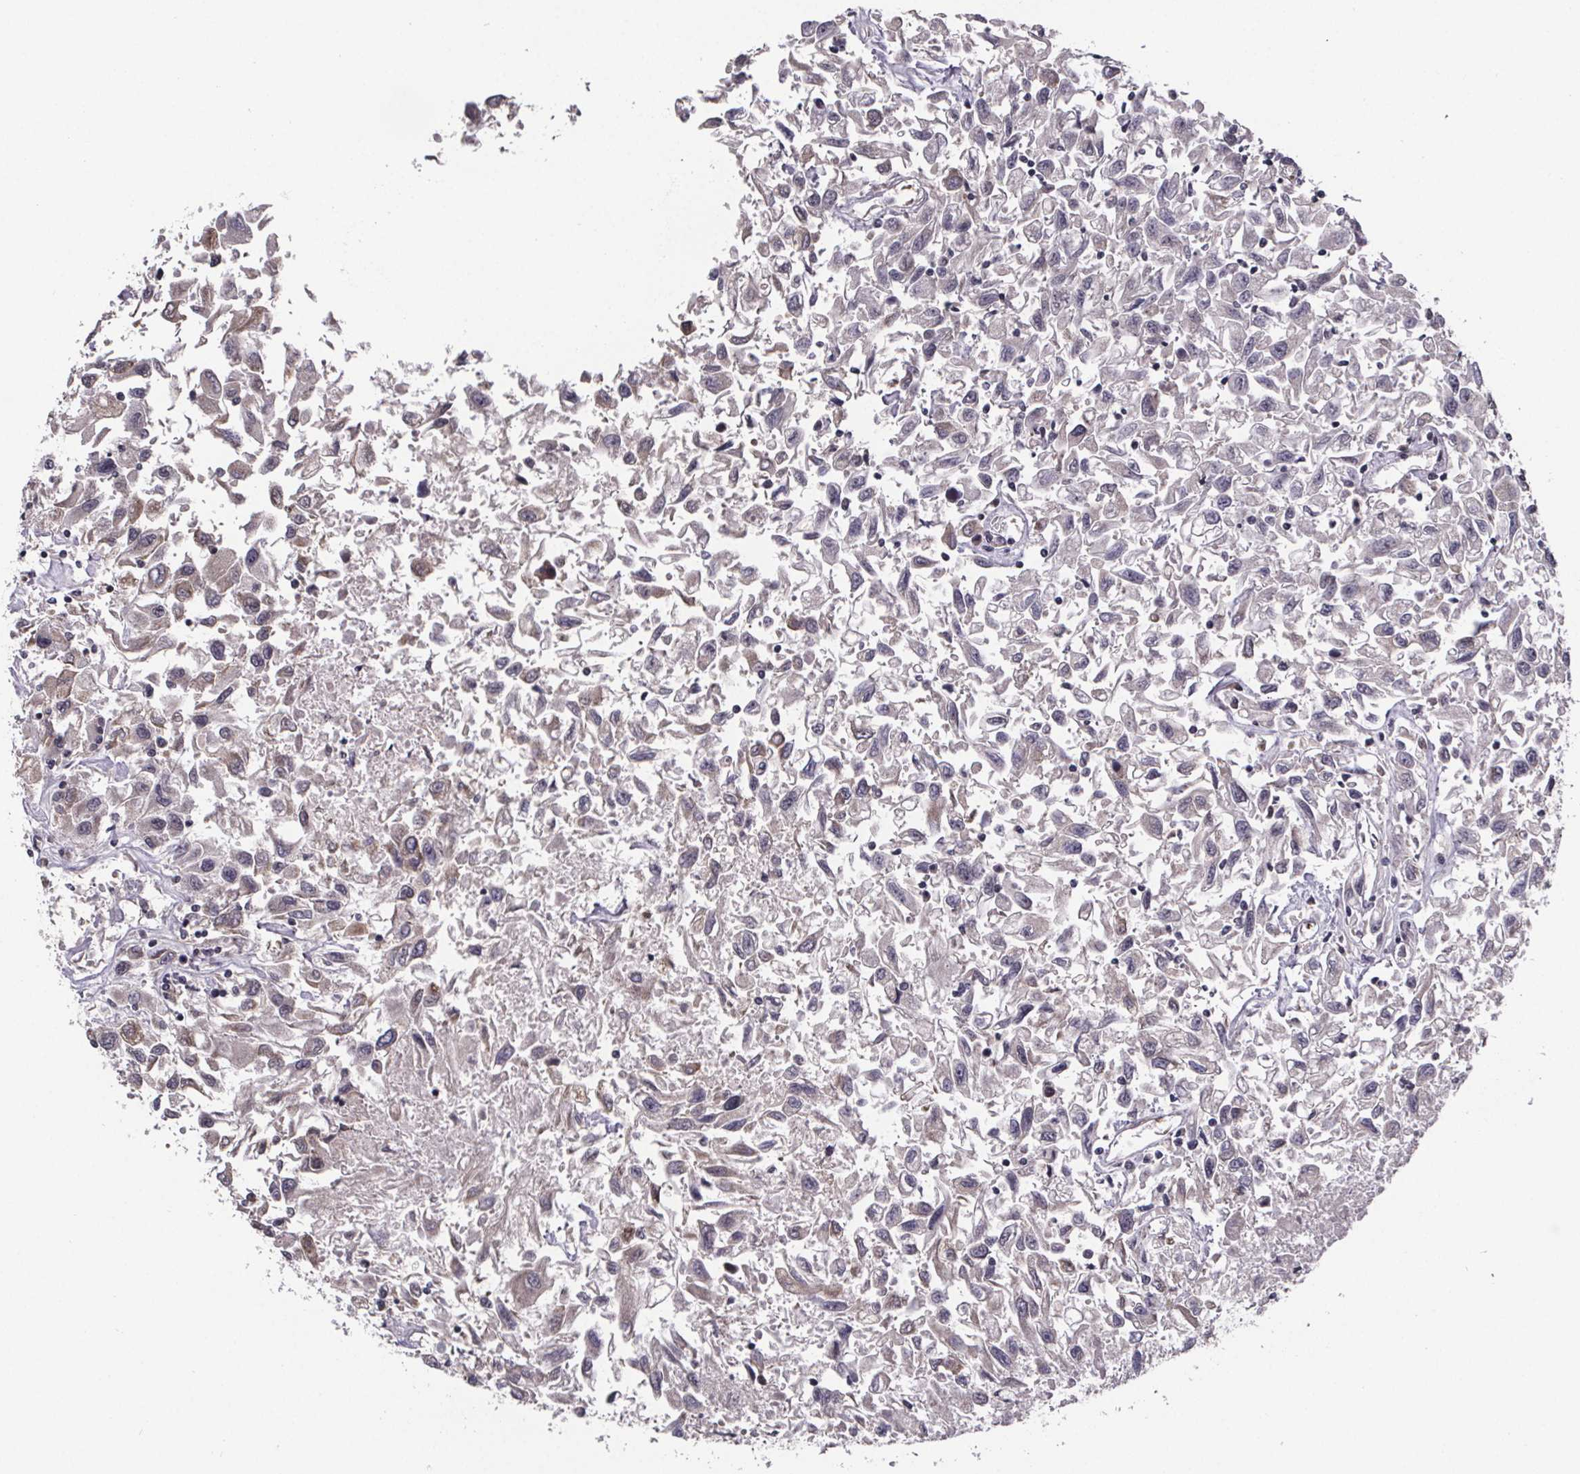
{"staining": {"intensity": "weak", "quantity": "25%-75%", "location": "cytoplasmic/membranous"}, "tissue": "renal cancer", "cell_type": "Tumor cells", "image_type": "cancer", "snomed": [{"axis": "morphology", "description": "Adenocarcinoma, NOS"}, {"axis": "topography", "description": "Kidney"}], "caption": "Brown immunohistochemical staining in renal cancer (adenocarcinoma) displays weak cytoplasmic/membranous expression in approximately 25%-75% of tumor cells.", "gene": "SAT1", "patient": {"sex": "female", "age": 76}}